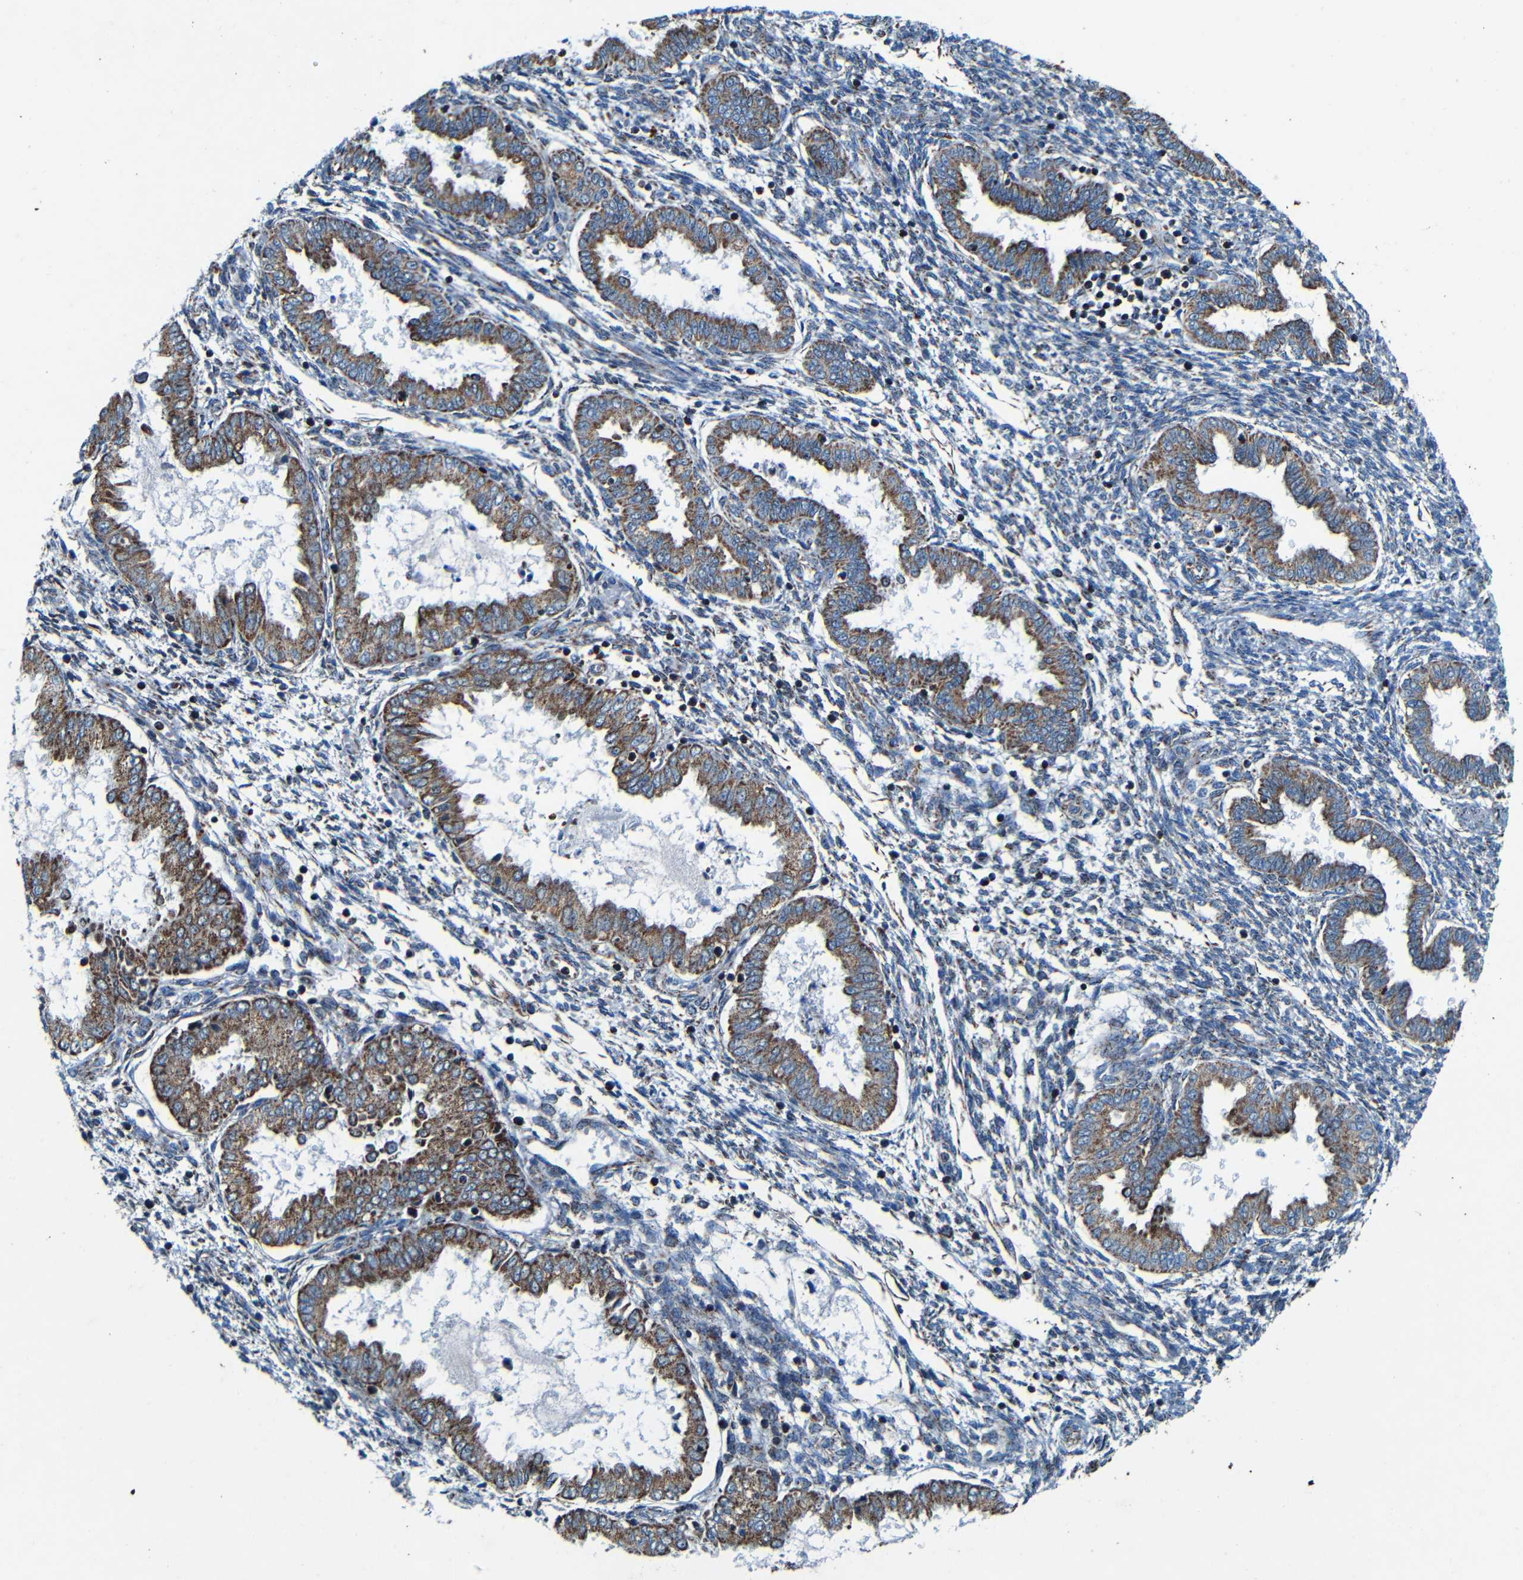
{"staining": {"intensity": "moderate", "quantity": "<25%", "location": "cytoplasmic/membranous"}, "tissue": "endometrium", "cell_type": "Cells in endometrial stroma", "image_type": "normal", "snomed": [{"axis": "morphology", "description": "Normal tissue, NOS"}, {"axis": "topography", "description": "Endometrium"}], "caption": "A brown stain highlights moderate cytoplasmic/membranous staining of a protein in cells in endometrial stroma of unremarkable human endometrium. Using DAB (brown) and hematoxylin (blue) stains, captured at high magnification using brightfield microscopy.", "gene": "WSCD2", "patient": {"sex": "female", "age": 33}}